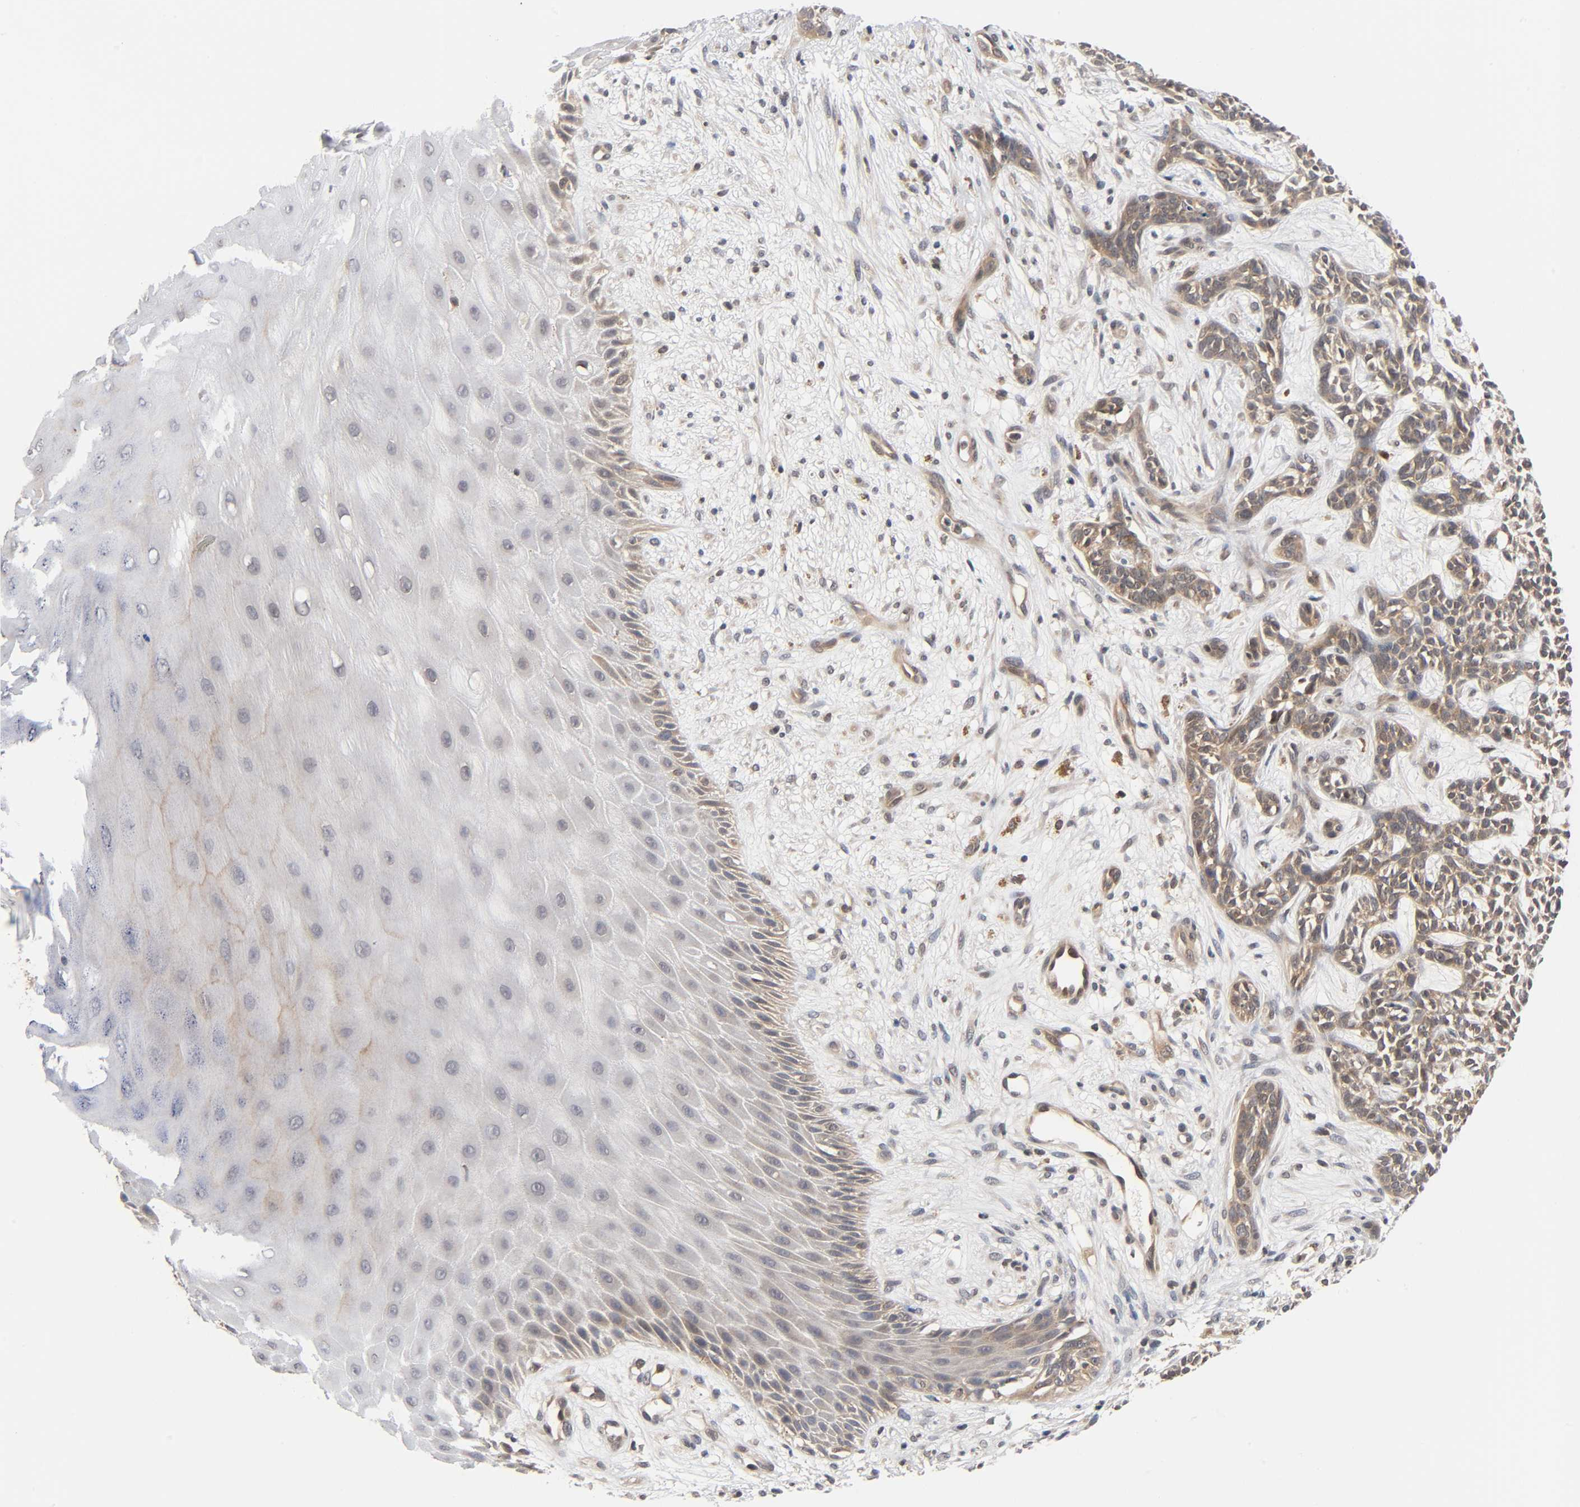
{"staining": {"intensity": "moderate", "quantity": ">75%", "location": "cytoplasmic/membranous"}, "tissue": "skin cancer", "cell_type": "Tumor cells", "image_type": "cancer", "snomed": [{"axis": "morphology", "description": "Basal cell carcinoma"}, {"axis": "topography", "description": "Skin"}], "caption": "Basal cell carcinoma (skin) stained for a protein (brown) exhibits moderate cytoplasmic/membranous positive expression in about >75% of tumor cells.", "gene": "PRKAB1", "patient": {"sex": "female", "age": 84}}